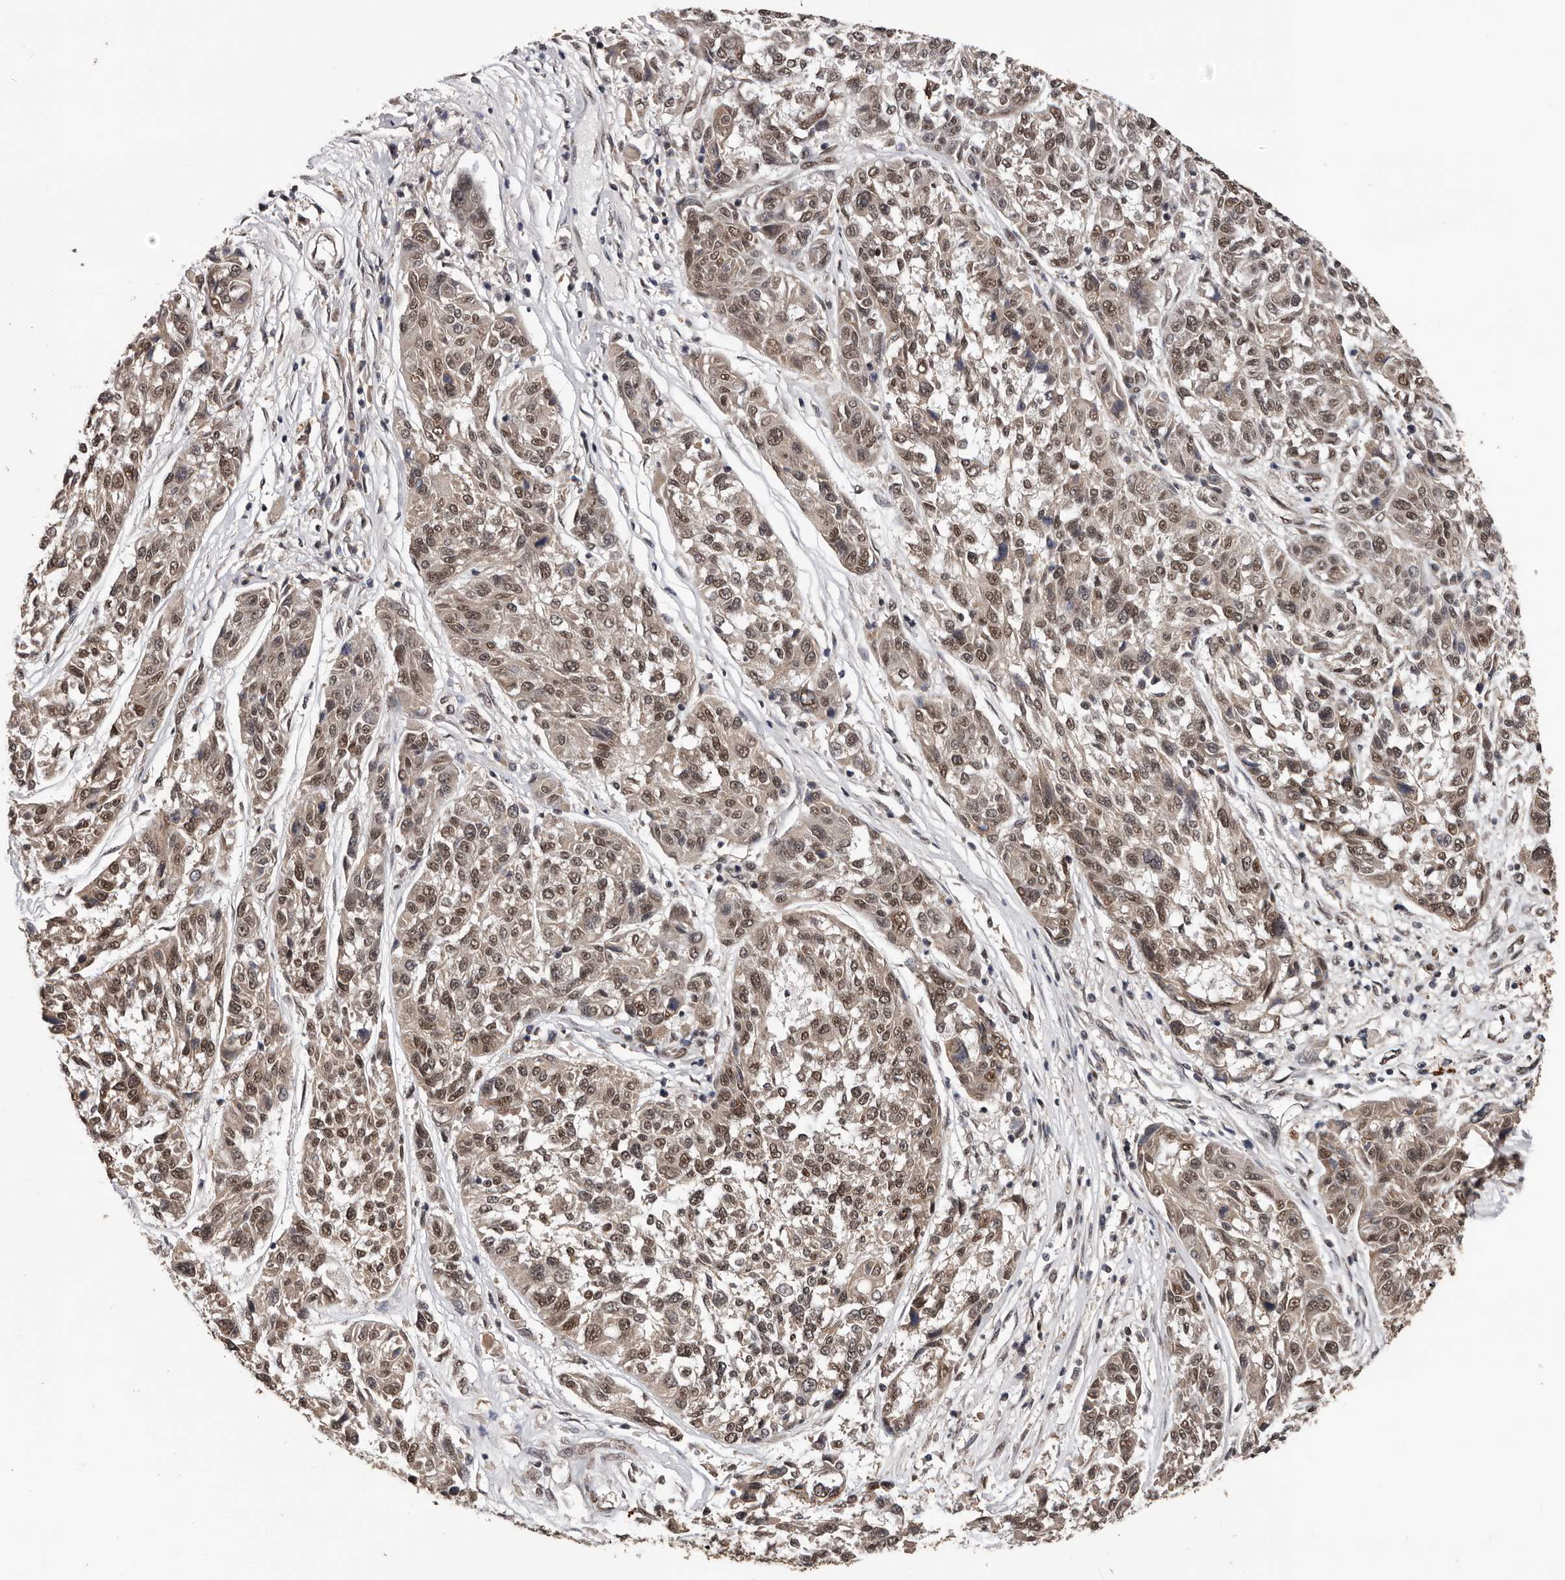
{"staining": {"intensity": "weak", "quantity": ">75%", "location": "cytoplasmic/membranous,nuclear"}, "tissue": "melanoma", "cell_type": "Tumor cells", "image_type": "cancer", "snomed": [{"axis": "morphology", "description": "Malignant melanoma, NOS"}, {"axis": "topography", "description": "Skin"}], "caption": "Melanoma stained with a protein marker exhibits weak staining in tumor cells.", "gene": "VPS37A", "patient": {"sex": "male", "age": 53}}